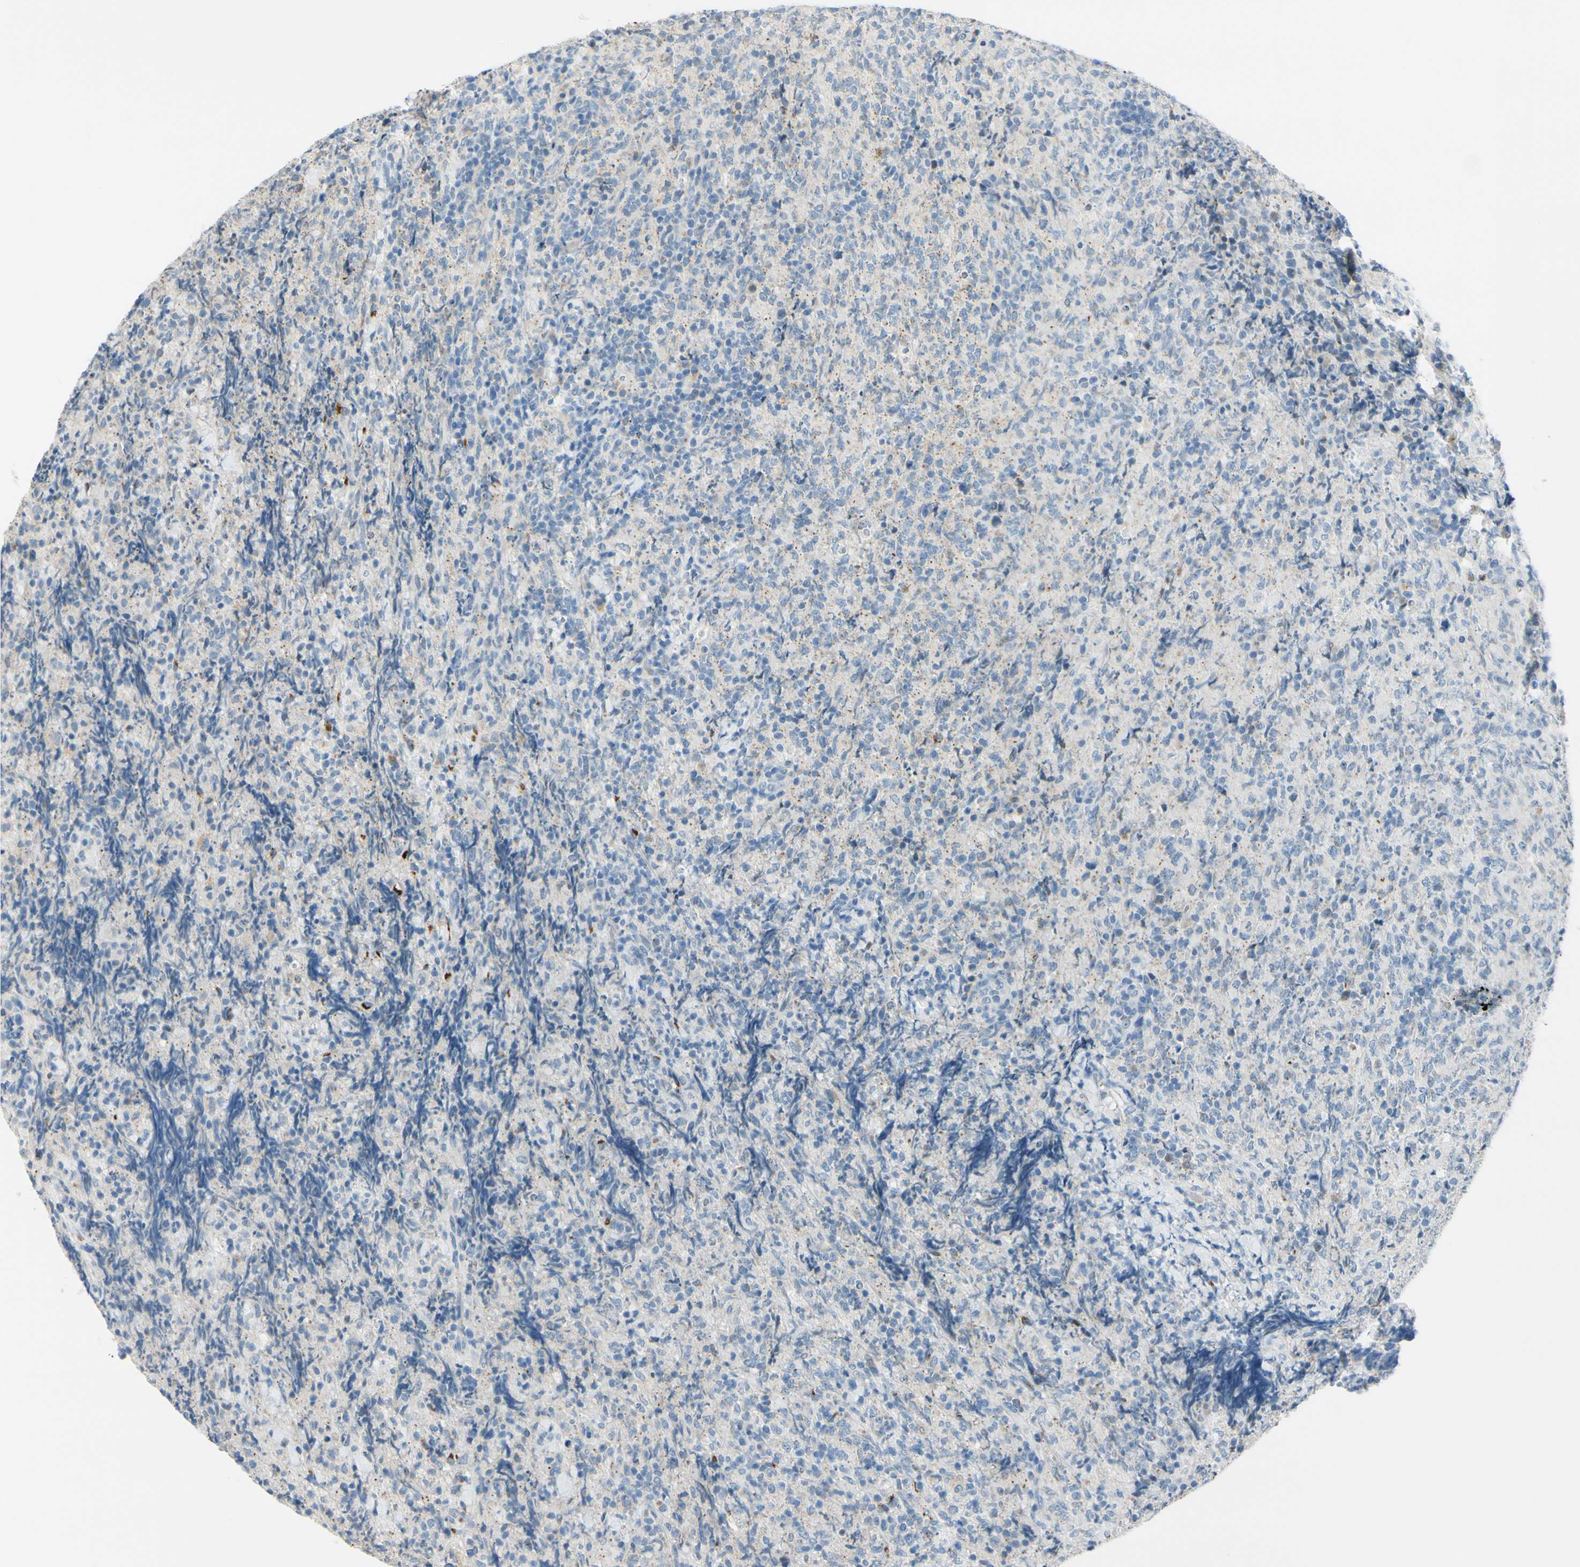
{"staining": {"intensity": "negative", "quantity": "none", "location": "none"}, "tissue": "lymphoma", "cell_type": "Tumor cells", "image_type": "cancer", "snomed": [{"axis": "morphology", "description": "Malignant lymphoma, non-Hodgkin's type, High grade"}, {"axis": "topography", "description": "Tonsil"}], "caption": "Tumor cells are negative for brown protein staining in high-grade malignant lymphoma, non-Hodgkin's type.", "gene": "GALNT5", "patient": {"sex": "female", "age": 36}}